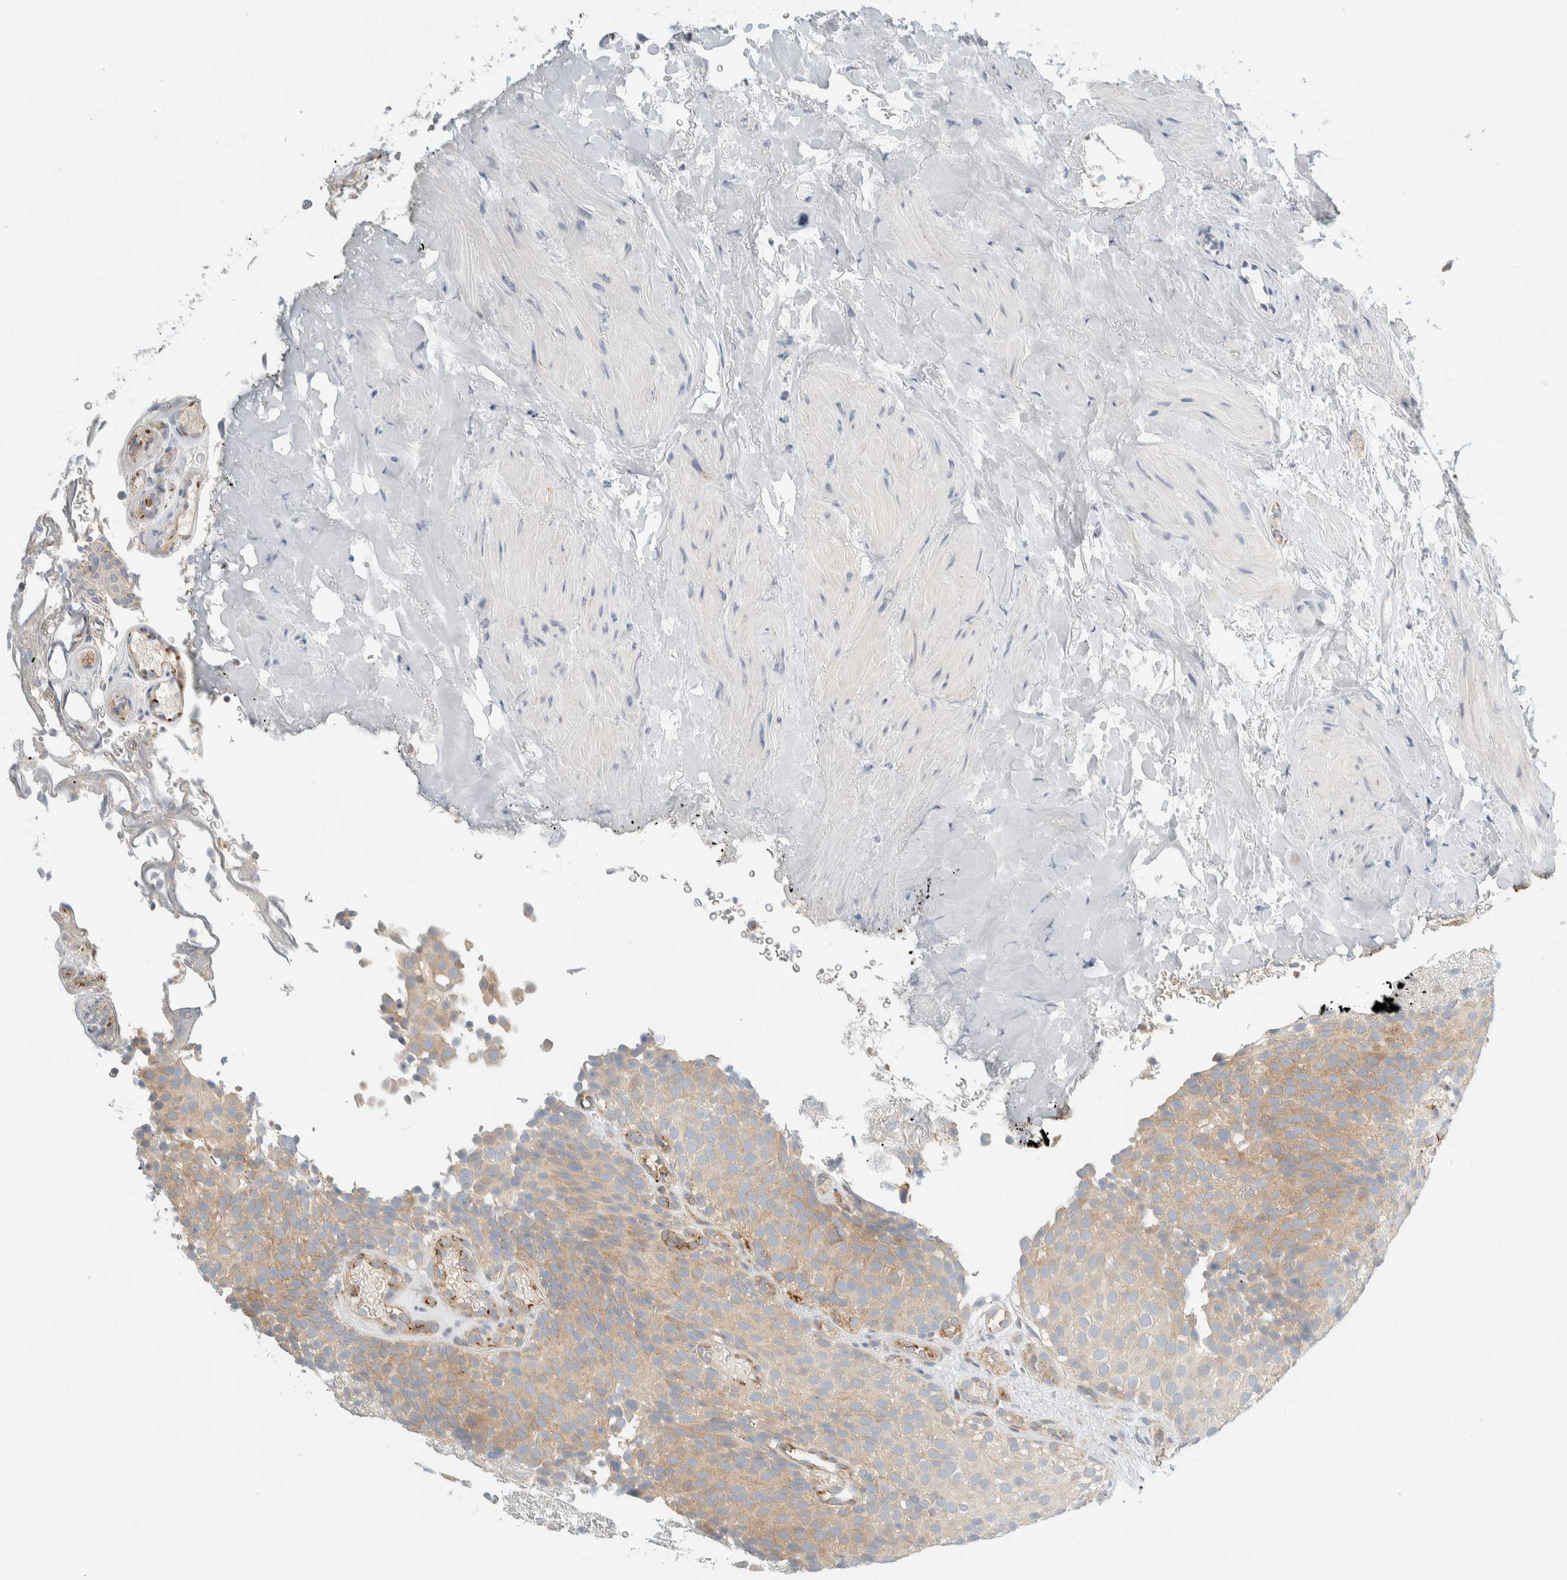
{"staining": {"intensity": "weak", "quantity": ">75%", "location": "cytoplasmic/membranous"}, "tissue": "urothelial cancer", "cell_type": "Tumor cells", "image_type": "cancer", "snomed": [{"axis": "morphology", "description": "Urothelial carcinoma, Low grade"}, {"axis": "topography", "description": "Urinary bladder"}], "caption": "Tumor cells demonstrate weak cytoplasmic/membranous positivity in approximately >75% of cells in urothelial cancer.", "gene": "TMEM184B", "patient": {"sex": "male", "age": 78}}